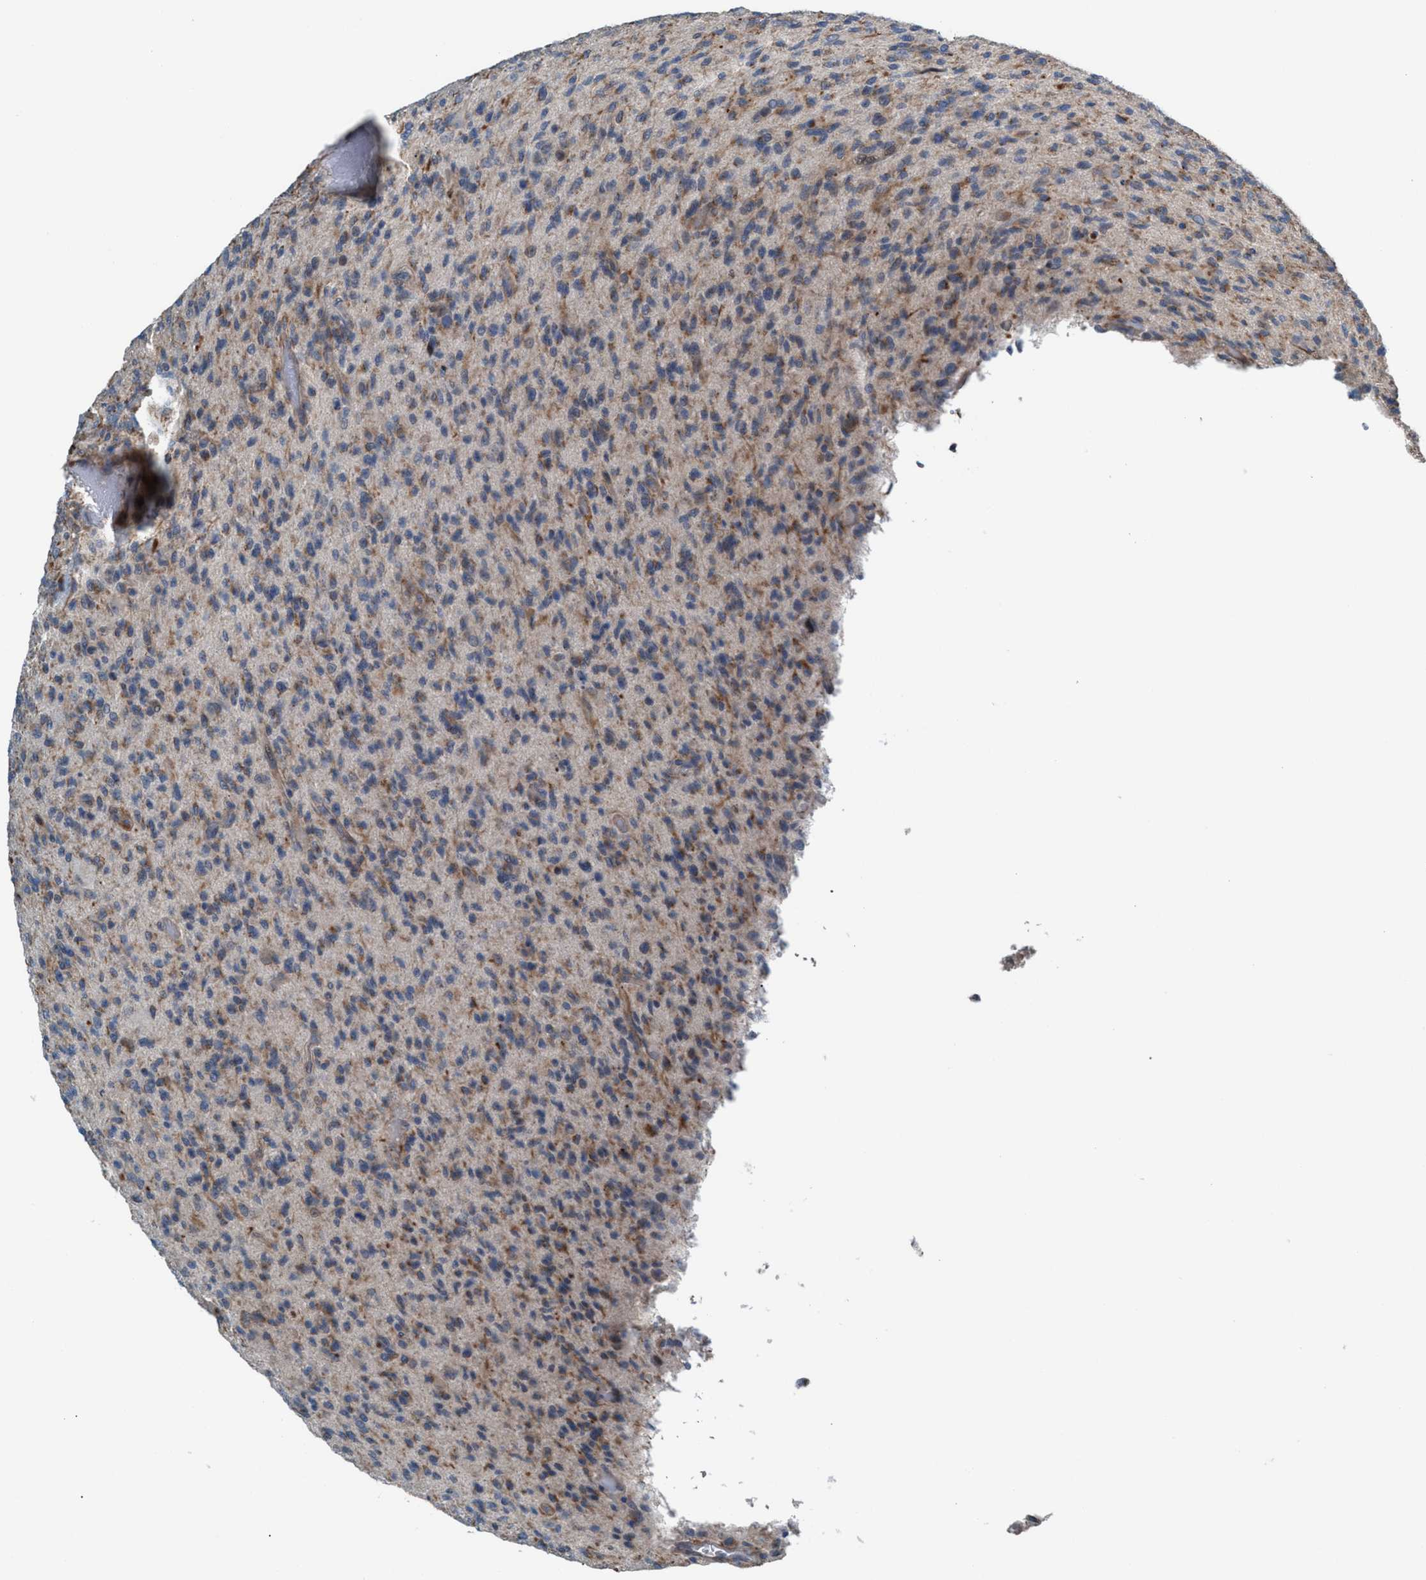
{"staining": {"intensity": "weak", "quantity": ">75%", "location": "cytoplasmic/membranous"}, "tissue": "glioma", "cell_type": "Tumor cells", "image_type": "cancer", "snomed": [{"axis": "morphology", "description": "Glioma, malignant, High grade"}, {"axis": "topography", "description": "Brain"}], "caption": "Tumor cells display low levels of weak cytoplasmic/membranous expression in about >75% of cells in human glioma.", "gene": "MRM1", "patient": {"sex": "male", "age": 71}}